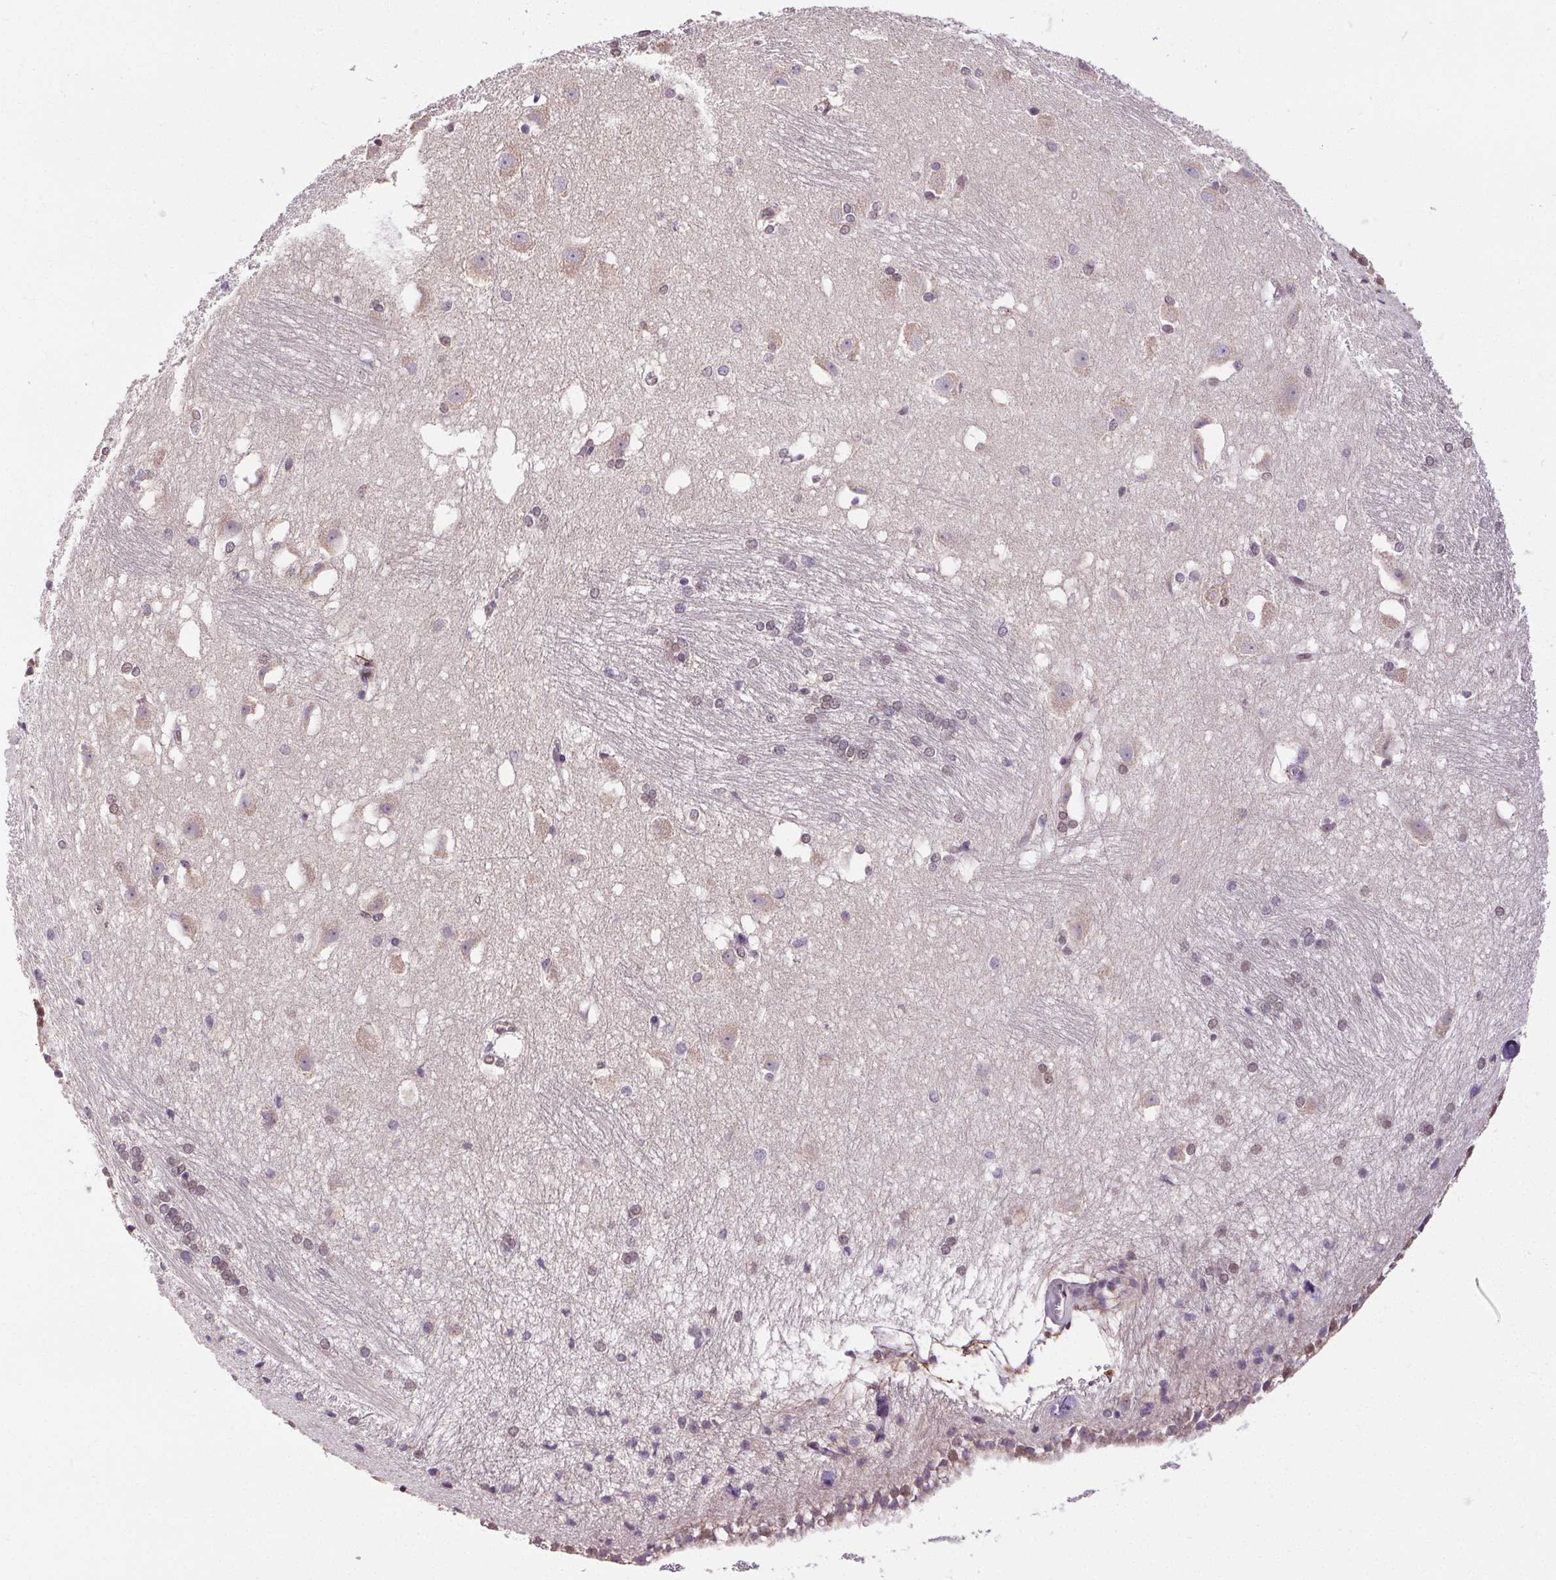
{"staining": {"intensity": "negative", "quantity": "none", "location": "none"}, "tissue": "hippocampus", "cell_type": "Glial cells", "image_type": "normal", "snomed": [{"axis": "morphology", "description": "Normal tissue, NOS"}, {"axis": "topography", "description": "Cerebral cortex"}, {"axis": "topography", "description": "Hippocampus"}], "caption": "Human hippocampus stained for a protein using immunohistochemistry displays no positivity in glial cells.", "gene": "KIAA0232", "patient": {"sex": "female", "age": 19}}